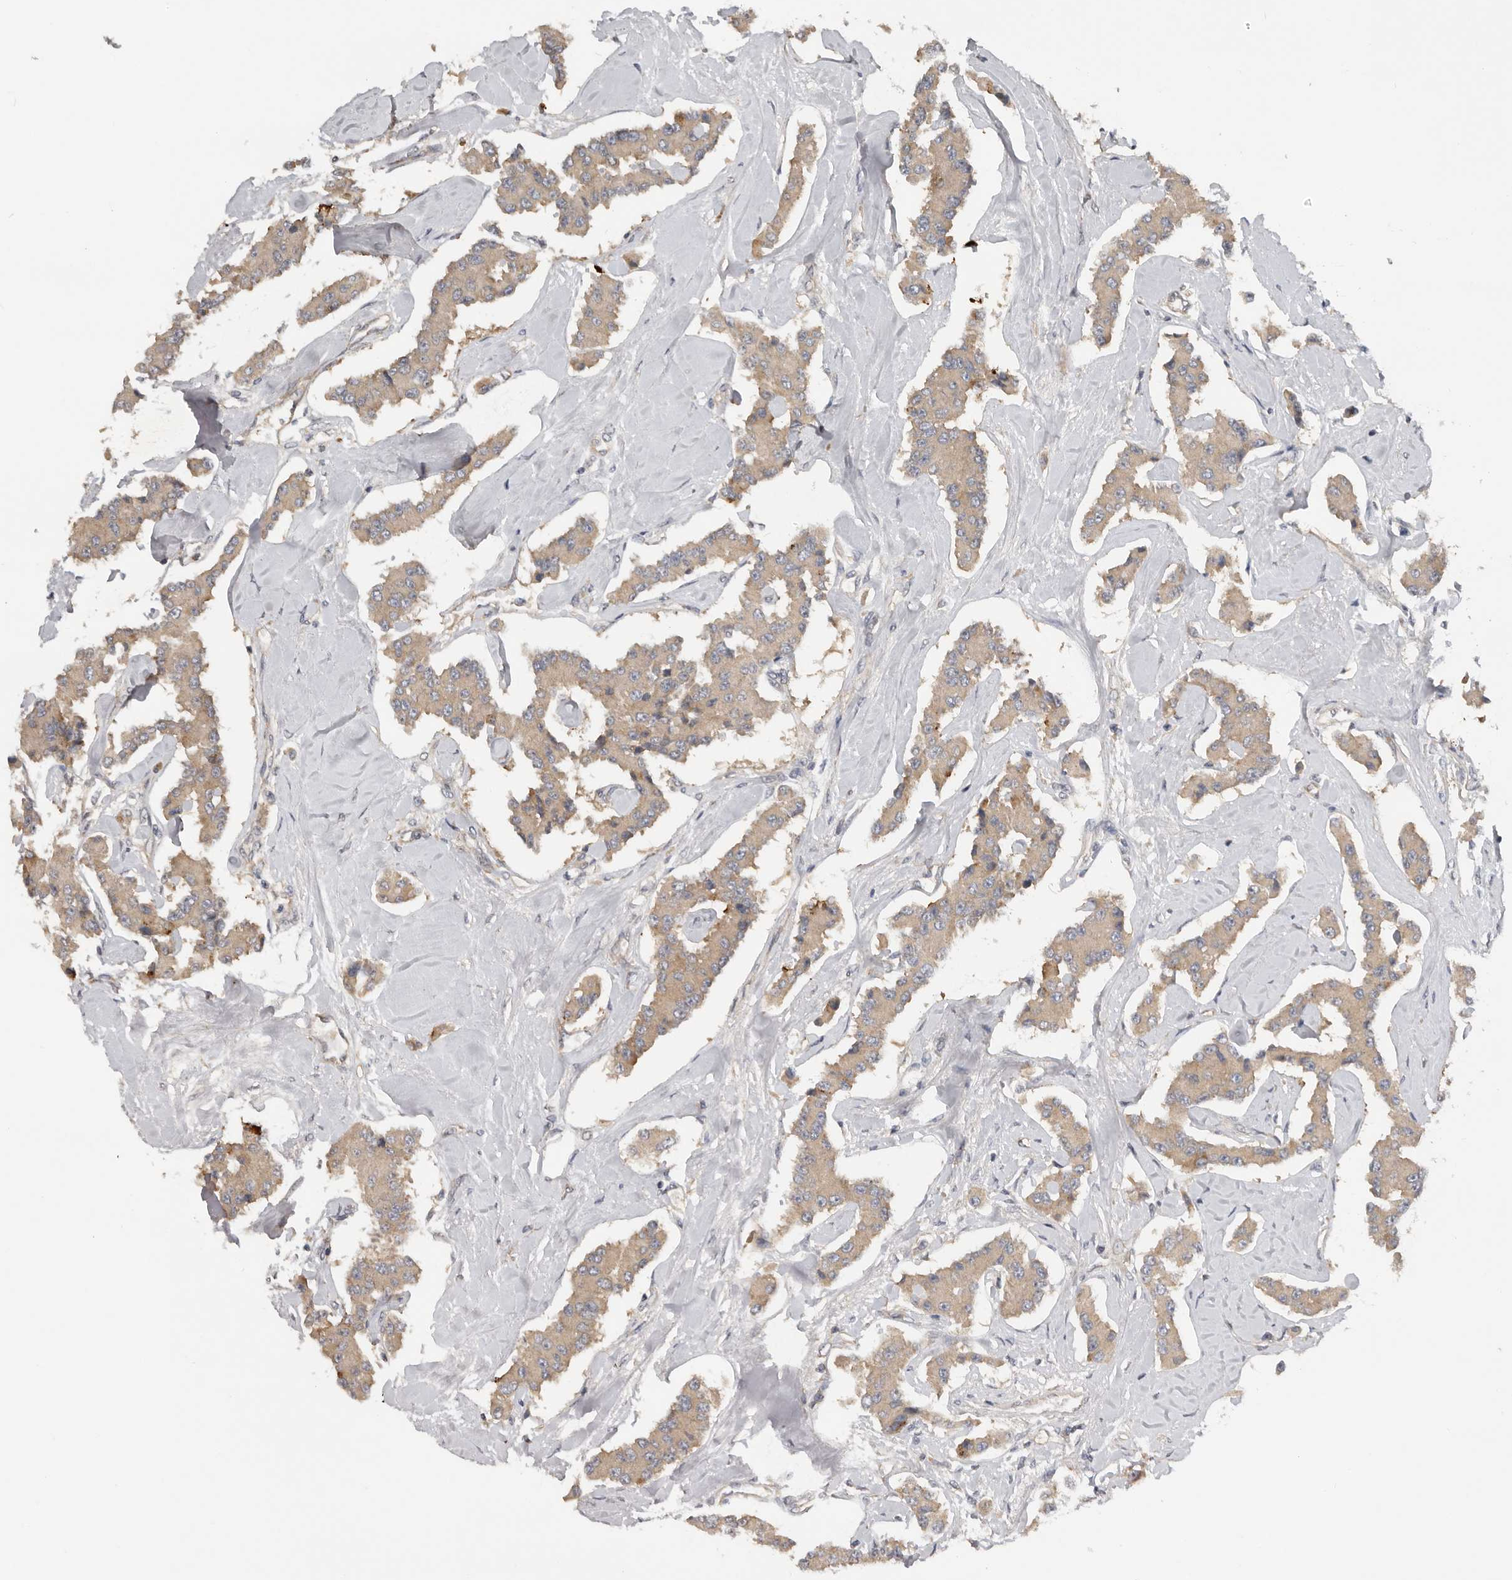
{"staining": {"intensity": "moderate", "quantity": ">75%", "location": "cytoplasmic/membranous"}, "tissue": "carcinoid", "cell_type": "Tumor cells", "image_type": "cancer", "snomed": [{"axis": "morphology", "description": "Carcinoid, malignant, NOS"}, {"axis": "topography", "description": "Pancreas"}], "caption": "About >75% of tumor cells in carcinoid show moderate cytoplasmic/membranous protein staining as visualized by brown immunohistochemical staining.", "gene": "PPP1R42", "patient": {"sex": "male", "age": 41}}